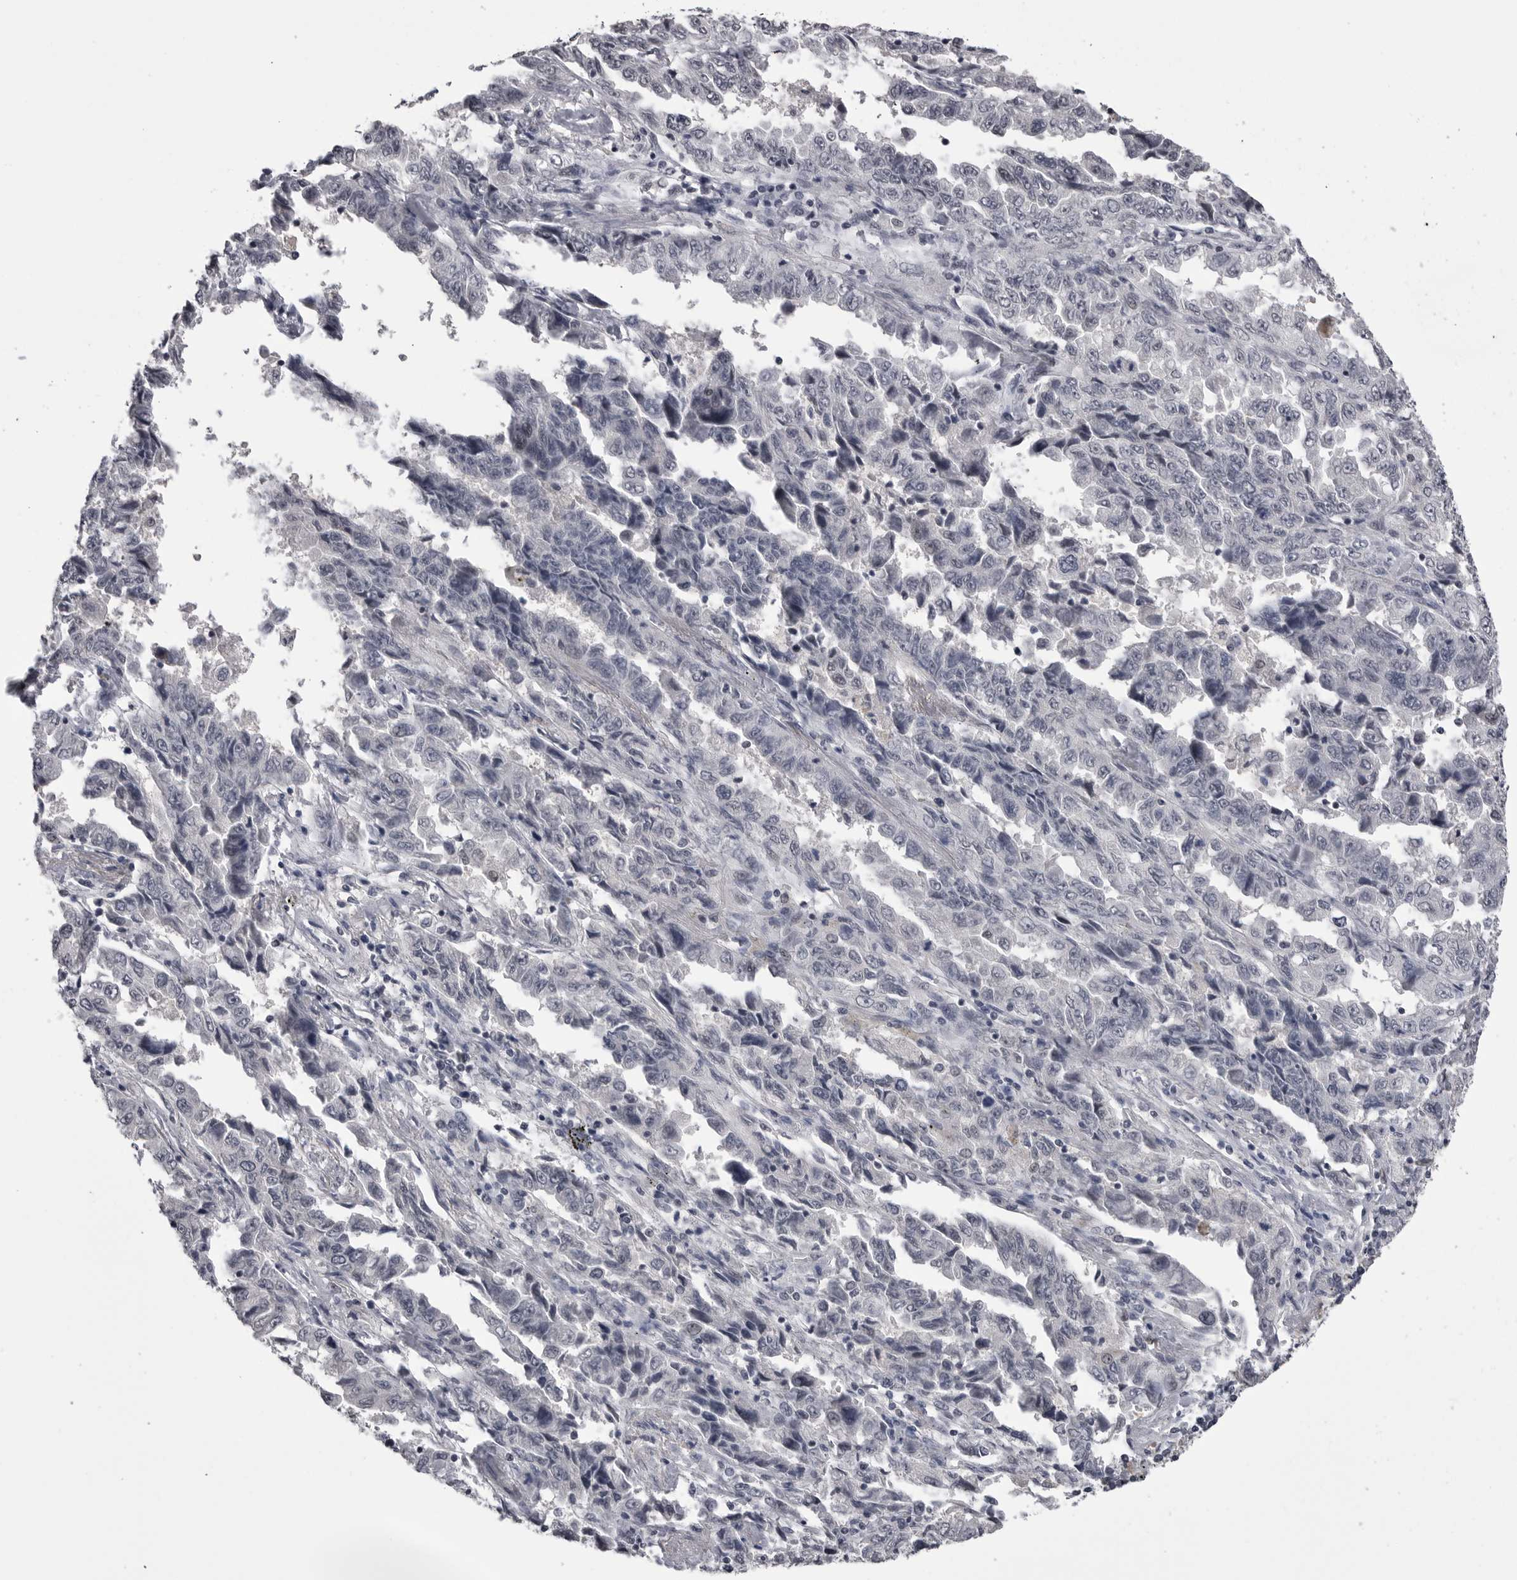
{"staining": {"intensity": "negative", "quantity": "none", "location": "none"}, "tissue": "lung cancer", "cell_type": "Tumor cells", "image_type": "cancer", "snomed": [{"axis": "morphology", "description": "Adenocarcinoma, NOS"}, {"axis": "topography", "description": "Lung"}], "caption": "There is no significant expression in tumor cells of lung adenocarcinoma. (IHC, brightfield microscopy, high magnification).", "gene": "DLG2", "patient": {"sex": "female", "age": 51}}